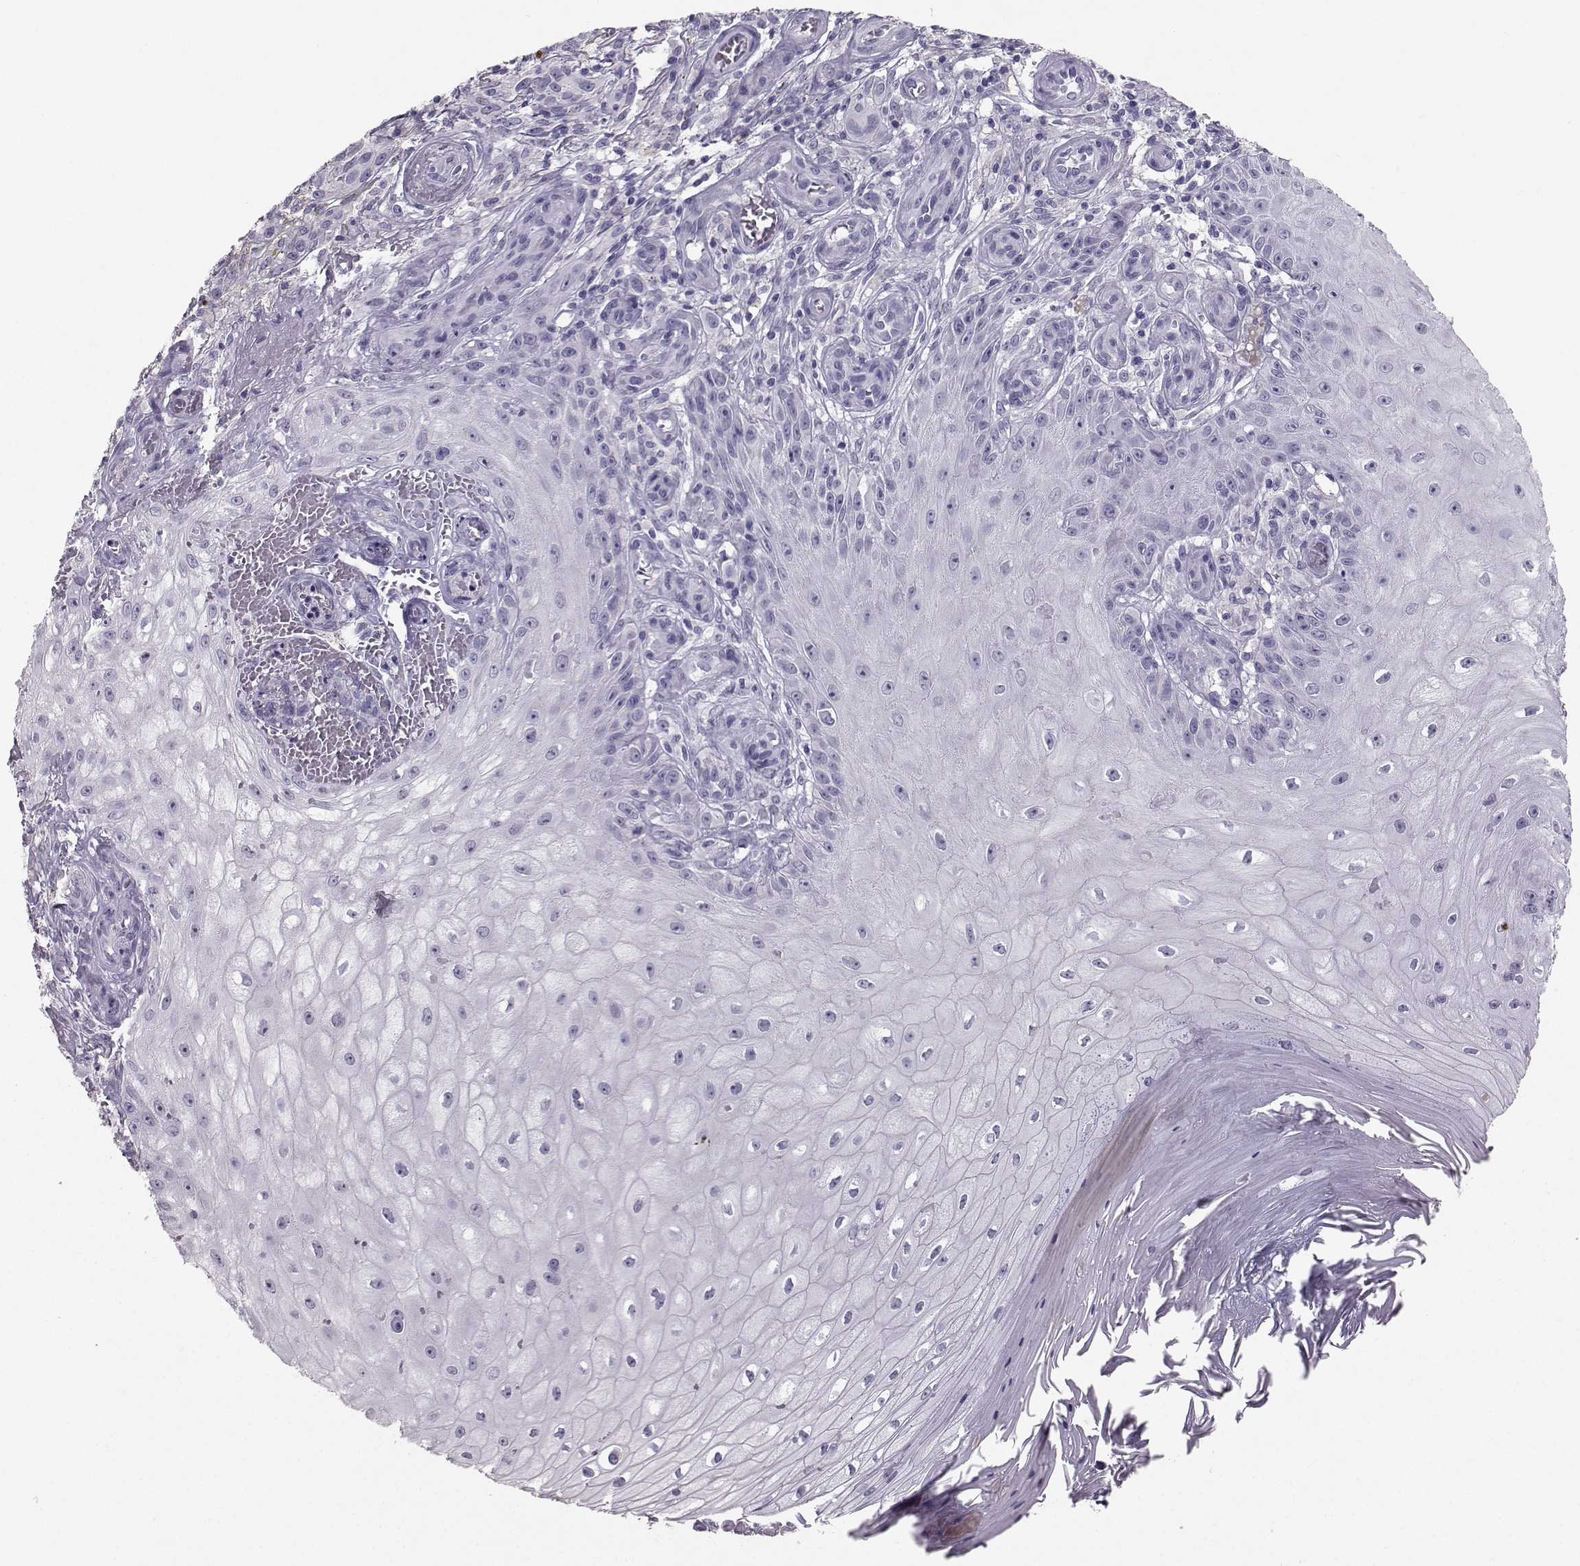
{"staining": {"intensity": "negative", "quantity": "none", "location": "none"}, "tissue": "melanoma", "cell_type": "Tumor cells", "image_type": "cancer", "snomed": [{"axis": "morphology", "description": "Malignant melanoma, NOS"}, {"axis": "topography", "description": "Skin"}], "caption": "DAB immunohistochemical staining of malignant melanoma shows no significant expression in tumor cells.", "gene": "PKP2", "patient": {"sex": "female", "age": 53}}